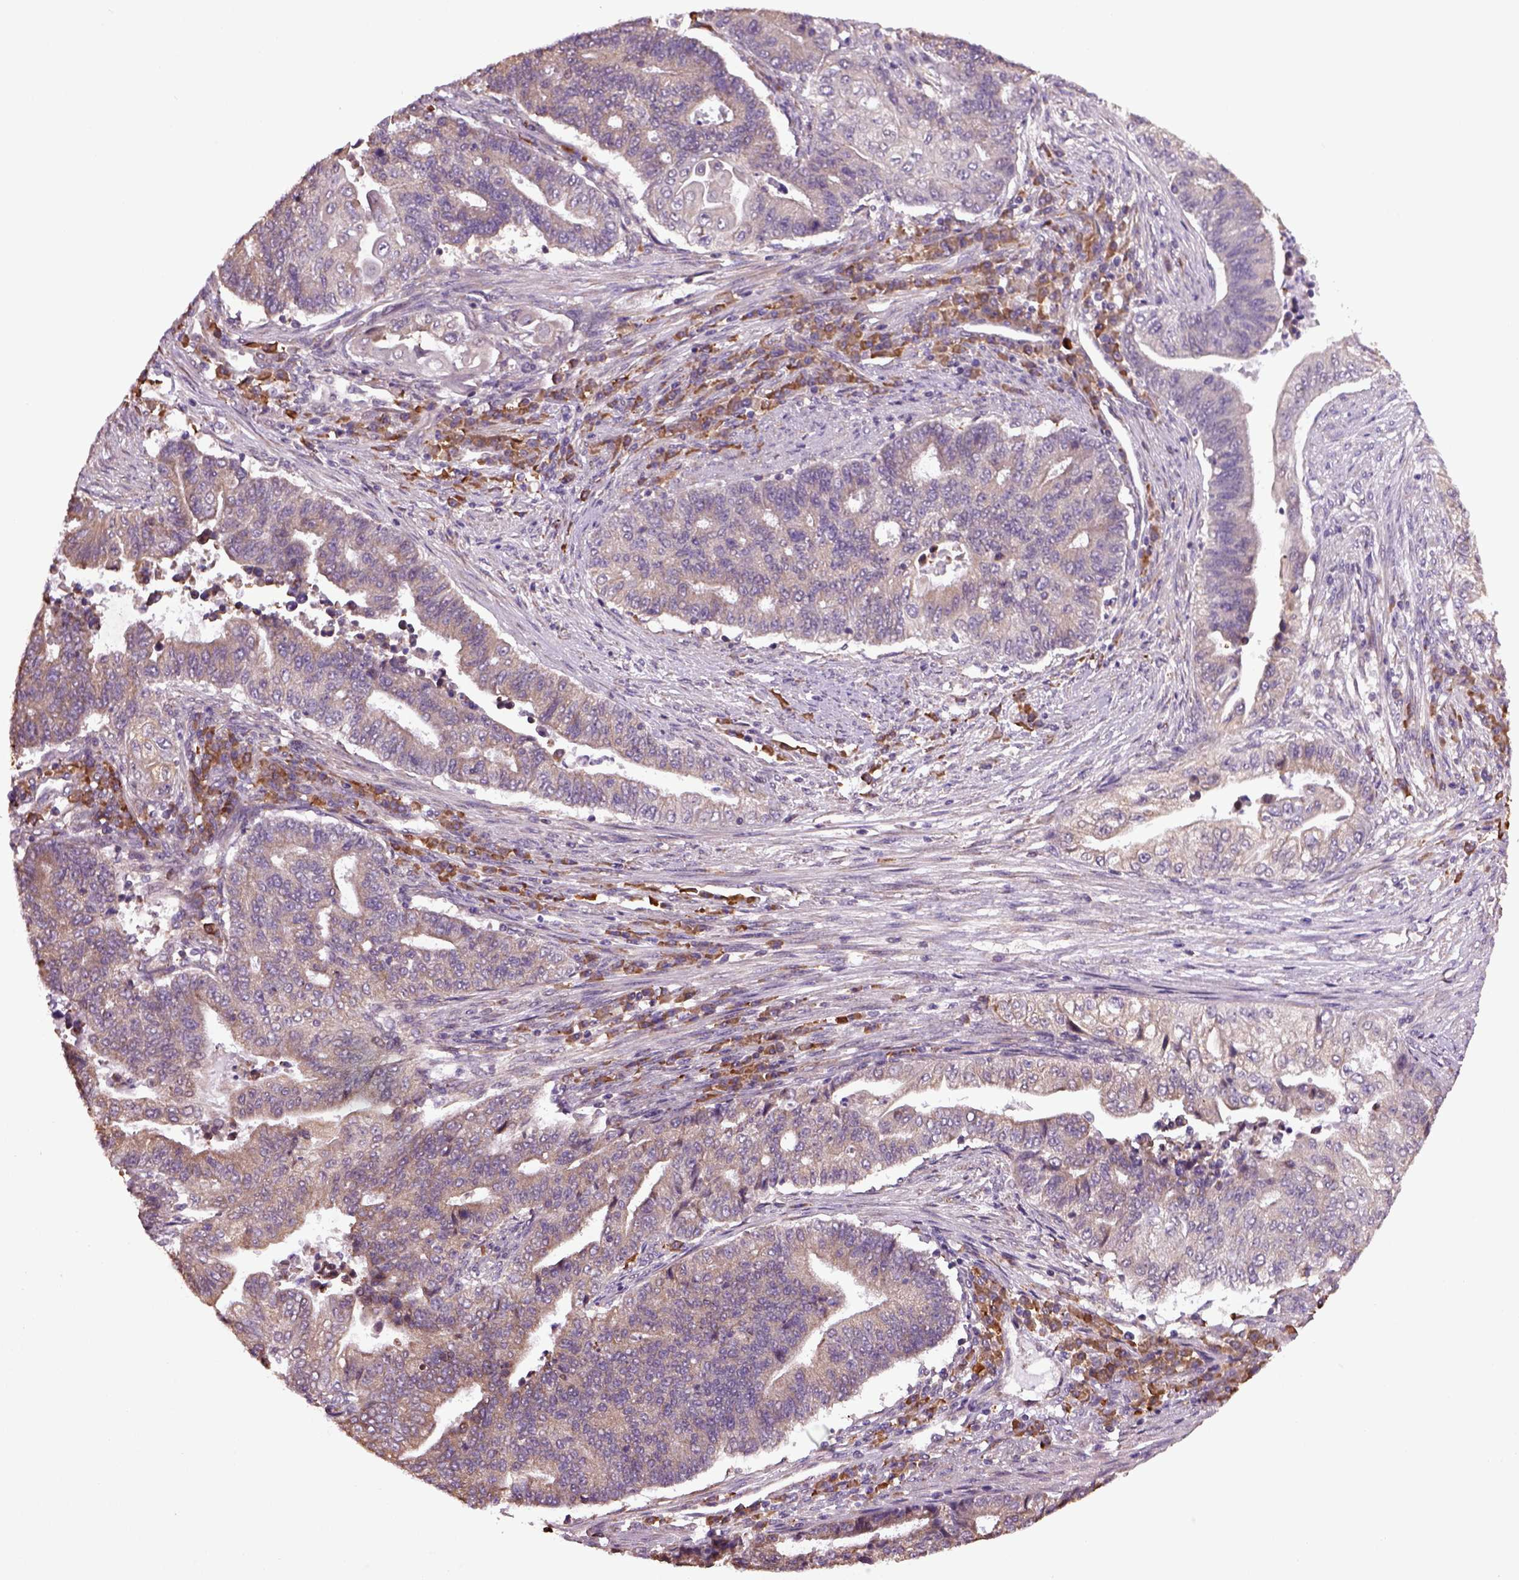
{"staining": {"intensity": "negative", "quantity": "none", "location": "none"}, "tissue": "endometrial cancer", "cell_type": "Tumor cells", "image_type": "cancer", "snomed": [{"axis": "morphology", "description": "Adenocarcinoma, NOS"}, {"axis": "topography", "description": "Uterus"}, {"axis": "topography", "description": "Endometrium"}], "caption": "Tumor cells show no significant positivity in adenocarcinoma (endometrial).", "gene": "TPRG1", "patient": {"sex": "female", "age": 54}}